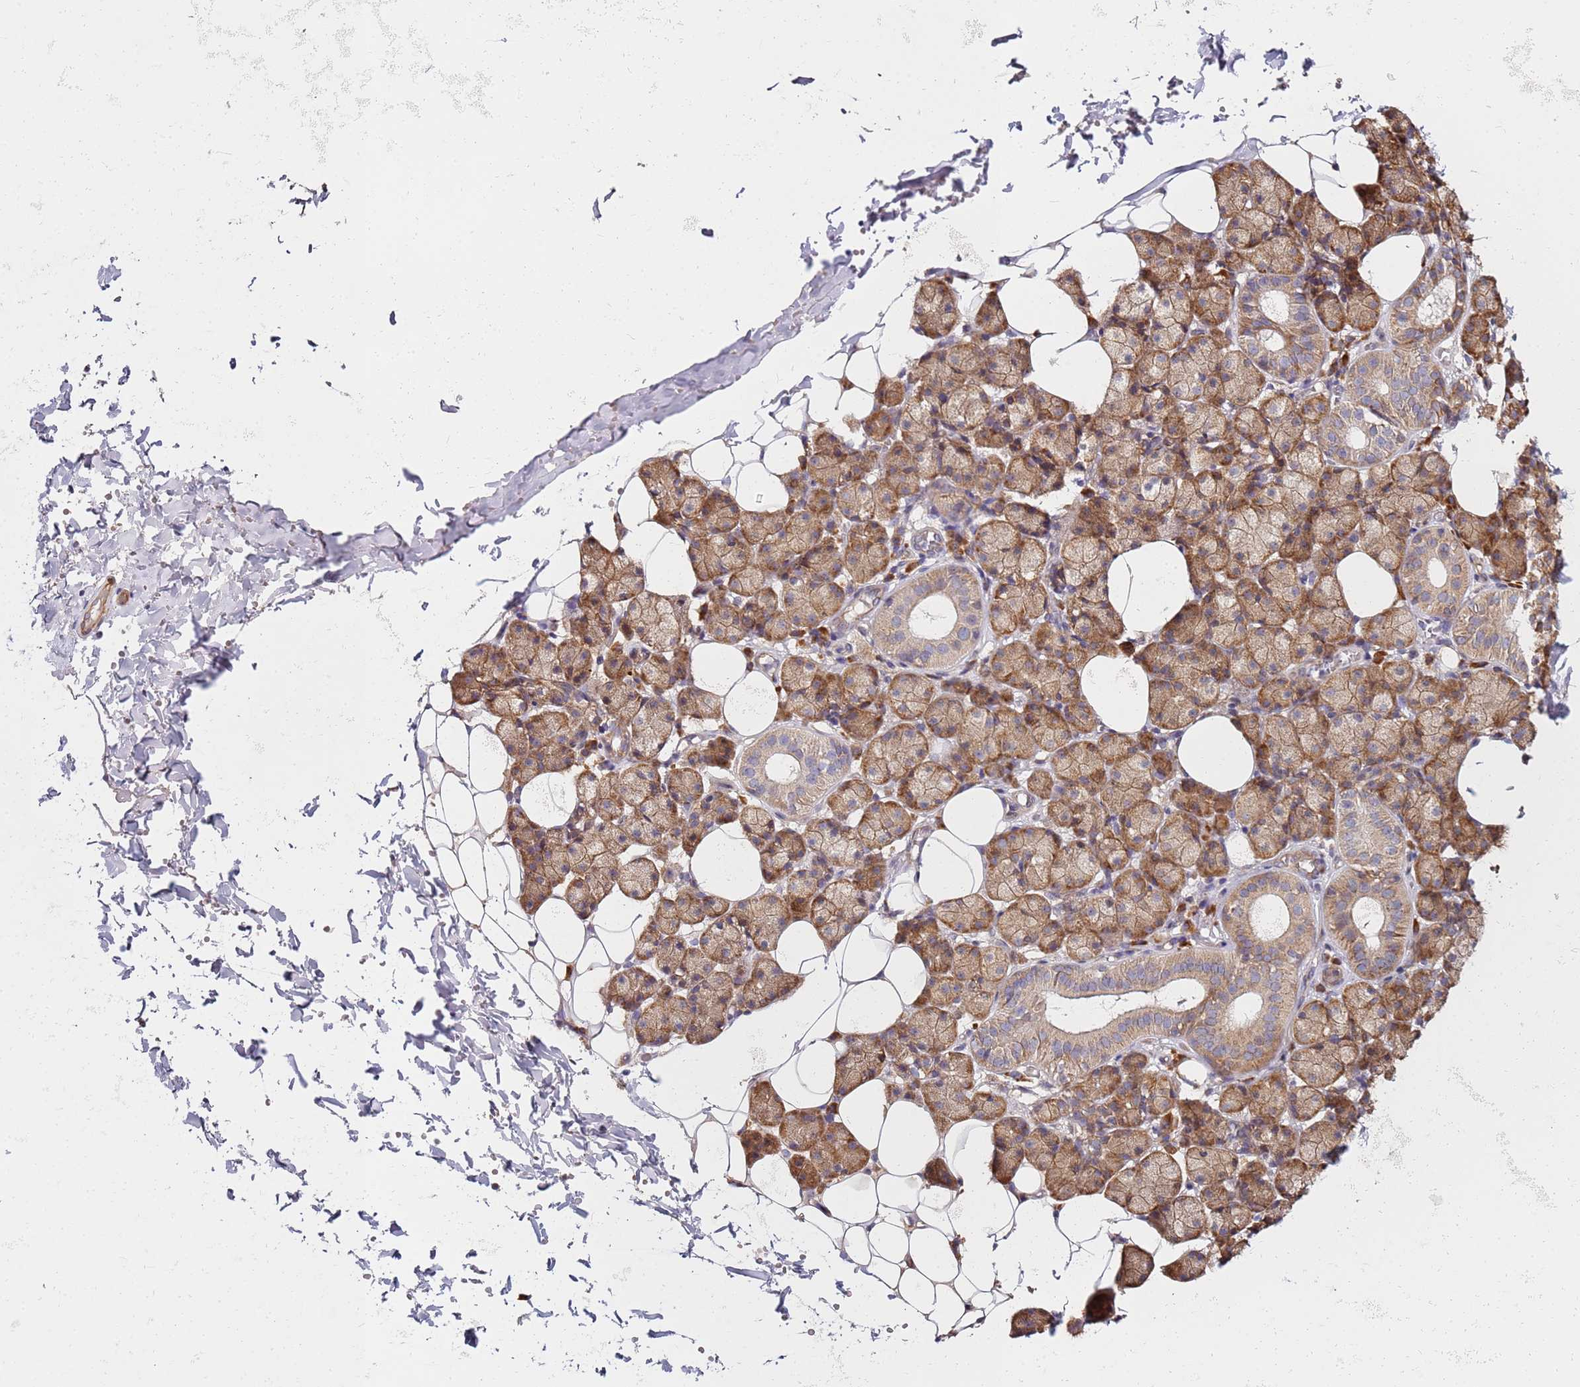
{"staining": {"intensity": "moderate", "quantity": ">75%", "location": "cytoplasmic/membranous"}, "tissue": "salivary gland", "cell_type": "Glandular cells", "image_type": "normal", "snomed": [{"axis": "morphology", "description": "Normal tissue, NOS"}, {"axis": "topography", "description": "Salivary gland"}], "caption": "Moderate cytoplasmic/membranous positivity for a protein is identified in approximately >75% of glandular cells of benign salivary gland using immunohistochemistry.", "gene": "RPS3A", "patient": {"sex": "female", "age": 33}}